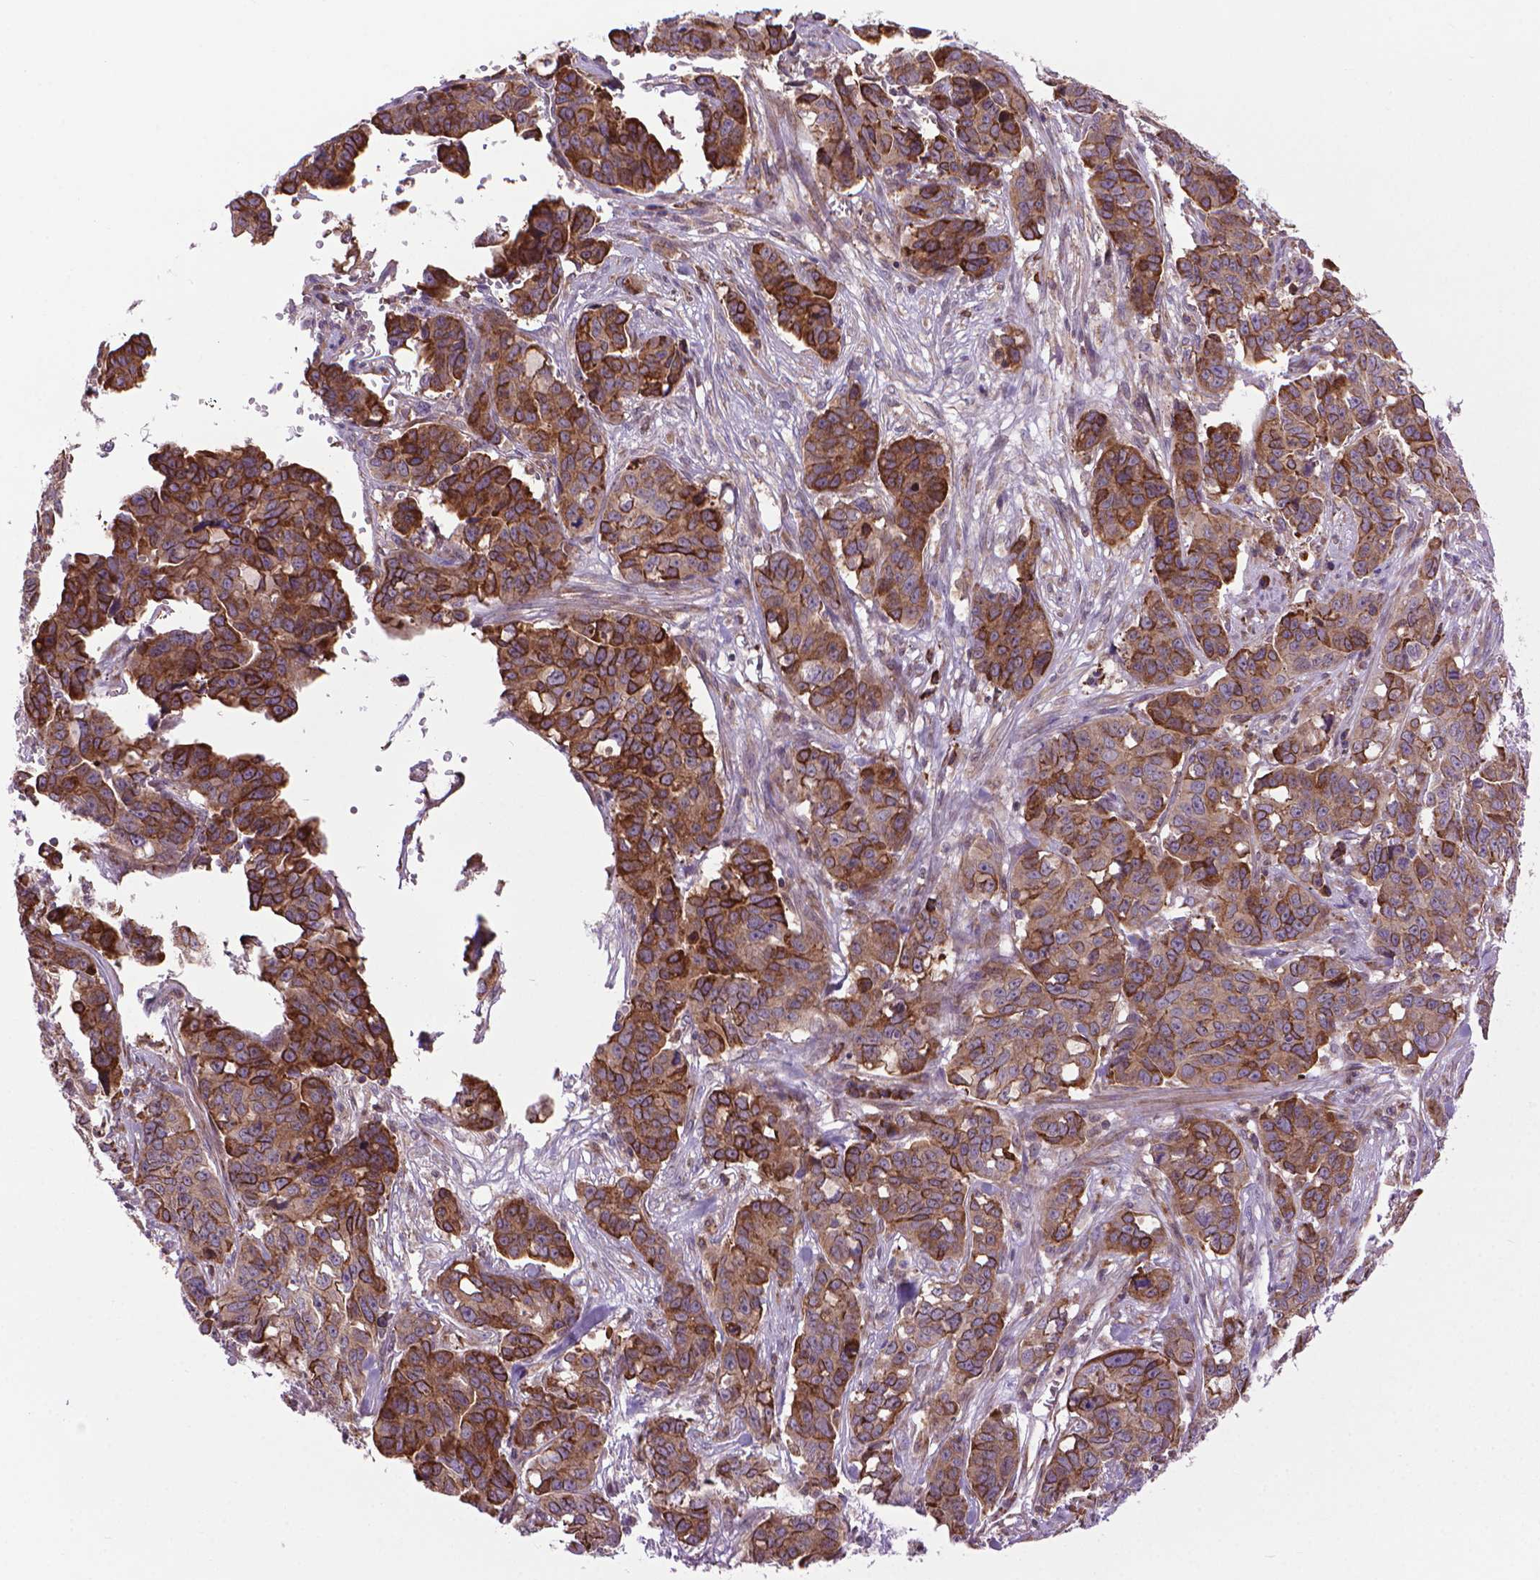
{"staining": {"intensity": "moderate", "quantity": "25%-75%", "location": "cytoplasmic/membranous"}, "tissue": "ovarian cancer", "cell_type": "Tumor cells", "image_type": "cancer", "snomed": [{"axis": "morphology", "description": "Carcinoma, endometroid"}, {"axis": "topography", "description": "Ovary"}], "caption": "Moderate cytoplasmic/membranous positivity for a protein is seen in approximately 25%-75% of tumor cells of endometroid carcinoma (ovarian) using immunohistochemistry (IHC).", "gene": "MYH14", "patient": {"sex": "female", "age": 78}}